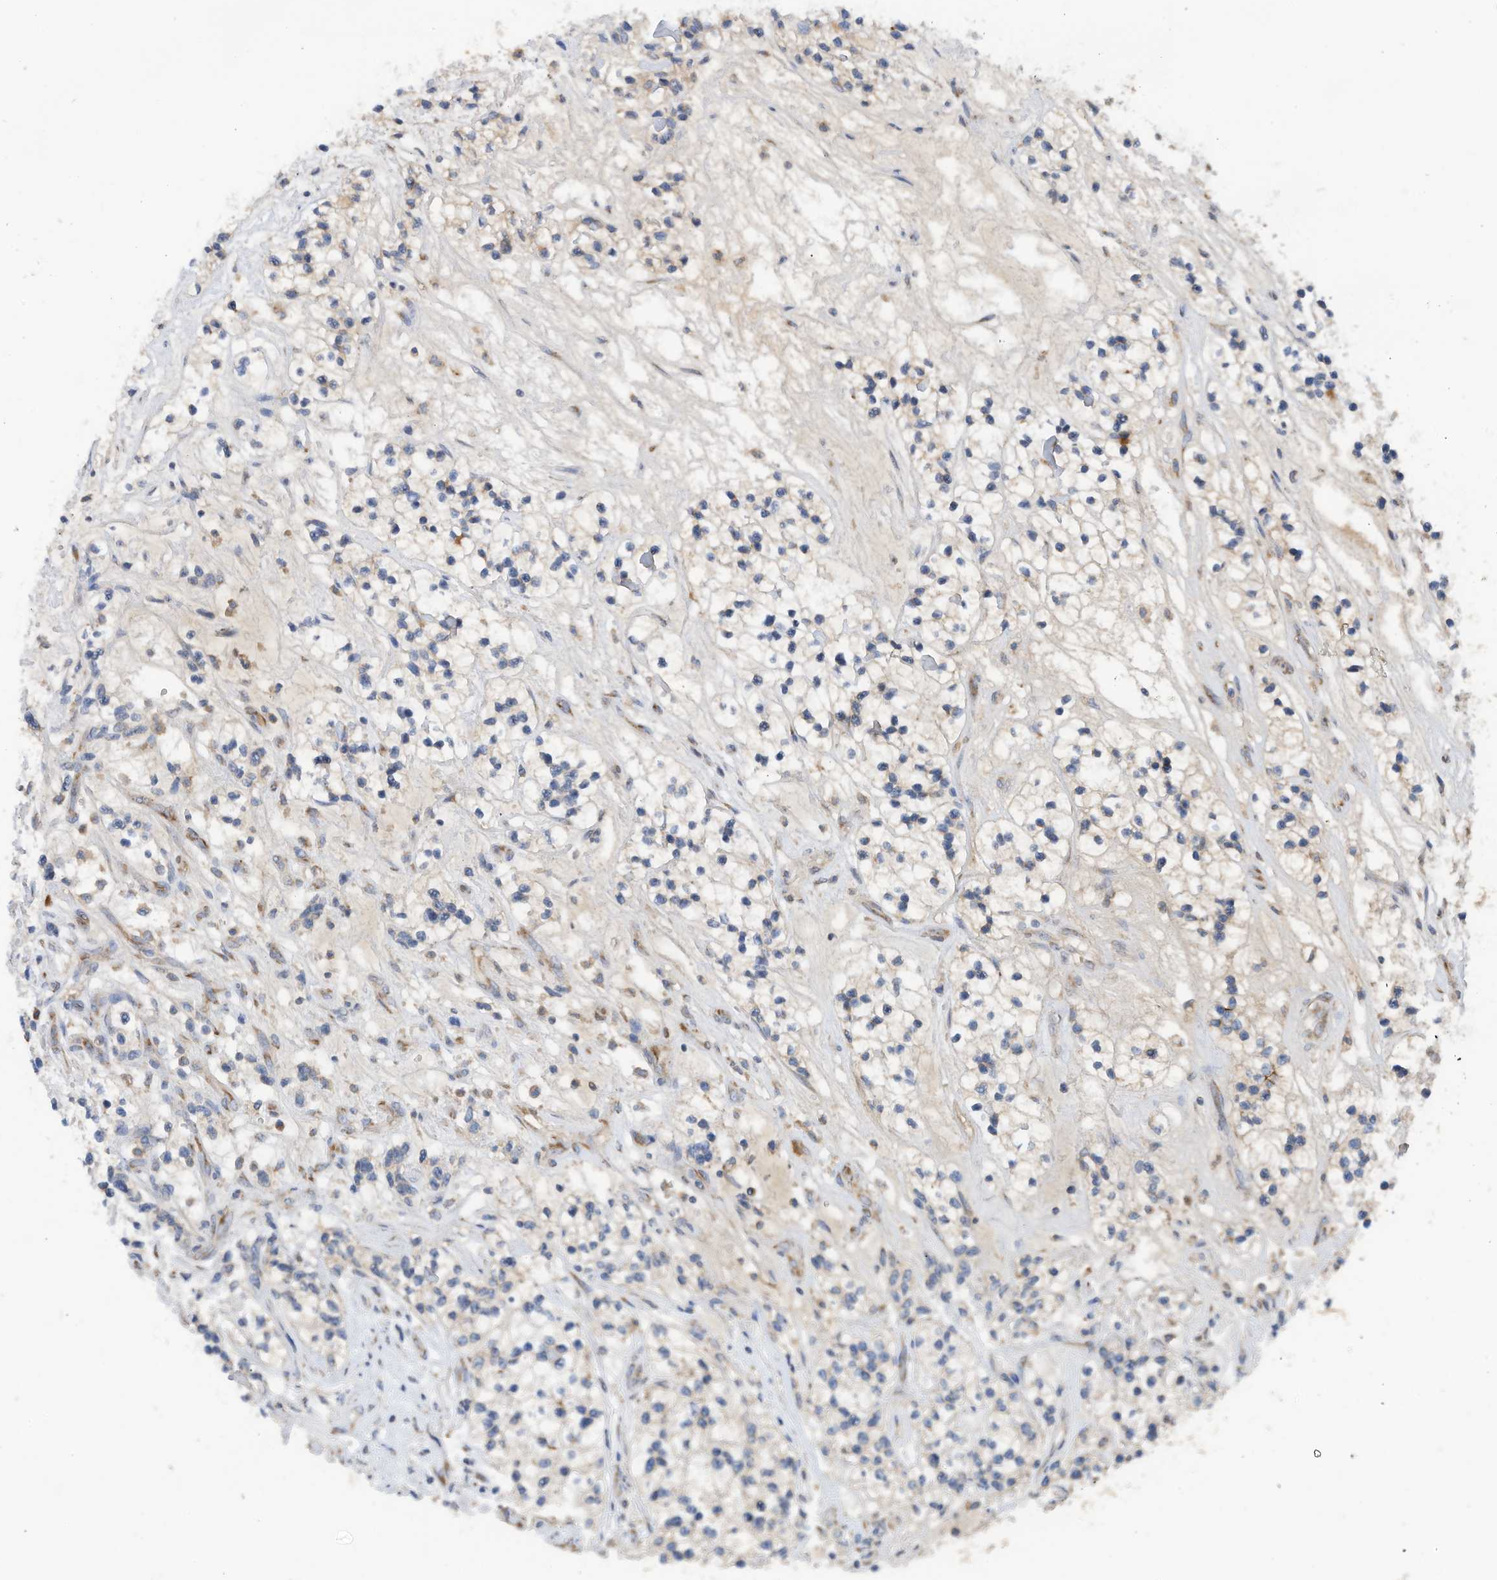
{"staining": {"intensity": "moderate", "quantity": "<25%", "location": "cytoplasmic/membranous"}, "tissue": "renal cancer", "cell_type": "Tumor cells", "image_type": "cancer", "snomed": [{"axis": "morphology", "description": "Adenocarcinoma, NOS"}, {"axis": "topography", "description": "Kidney"}], "caption": "The micrograph displays staining of adenocarcinoma (renal), revealing moderate cytoplasmic/membranous protein staining (brown color) within tumor cells. Using DAB (3,3'-diaminobenzidine) (brown) and hematoxylin (blue) stains, captured at high magnification using brightfield microscopy.", "gene": "SLC5A11", "patient": {"sex": "female", "age": 57}}